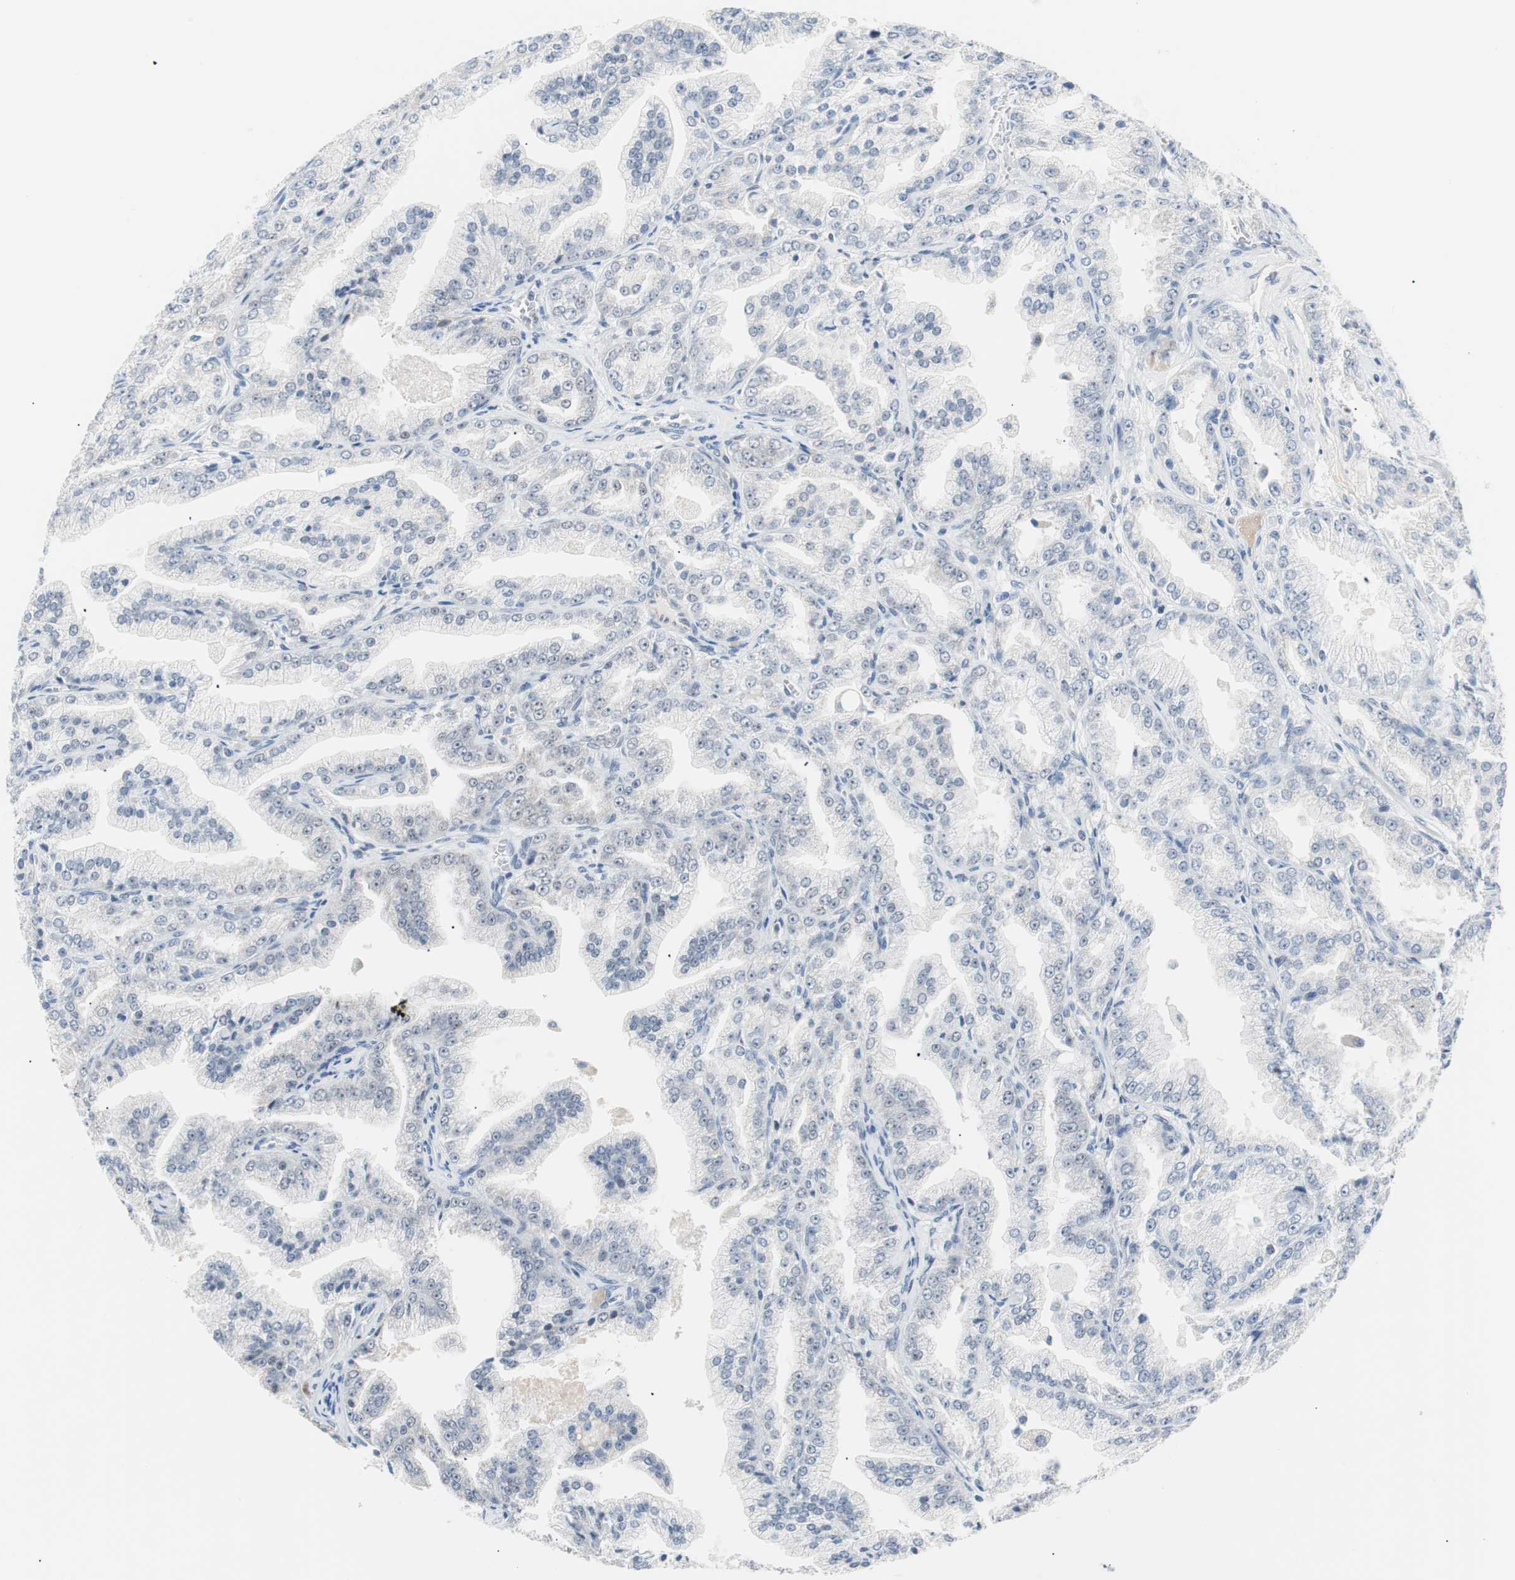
{"staining": {"intensity": "negative", "quantity": "none", "location": "none"}, "tissue": "prostate cancer", "cell_type": "Tumor cells", "image_type": "cancer", "snomed": [{"axis": "morphology", "description": "Adenocarcinoma, High grade"}, {"axis": "topography", "description": "Prostate"}], "caption": "Immunohistochemical staining of prostate cancer shows no significant staining in tumor cells.", "gene": "LIG3", "patient": {"sex": "male", "age": 61}}